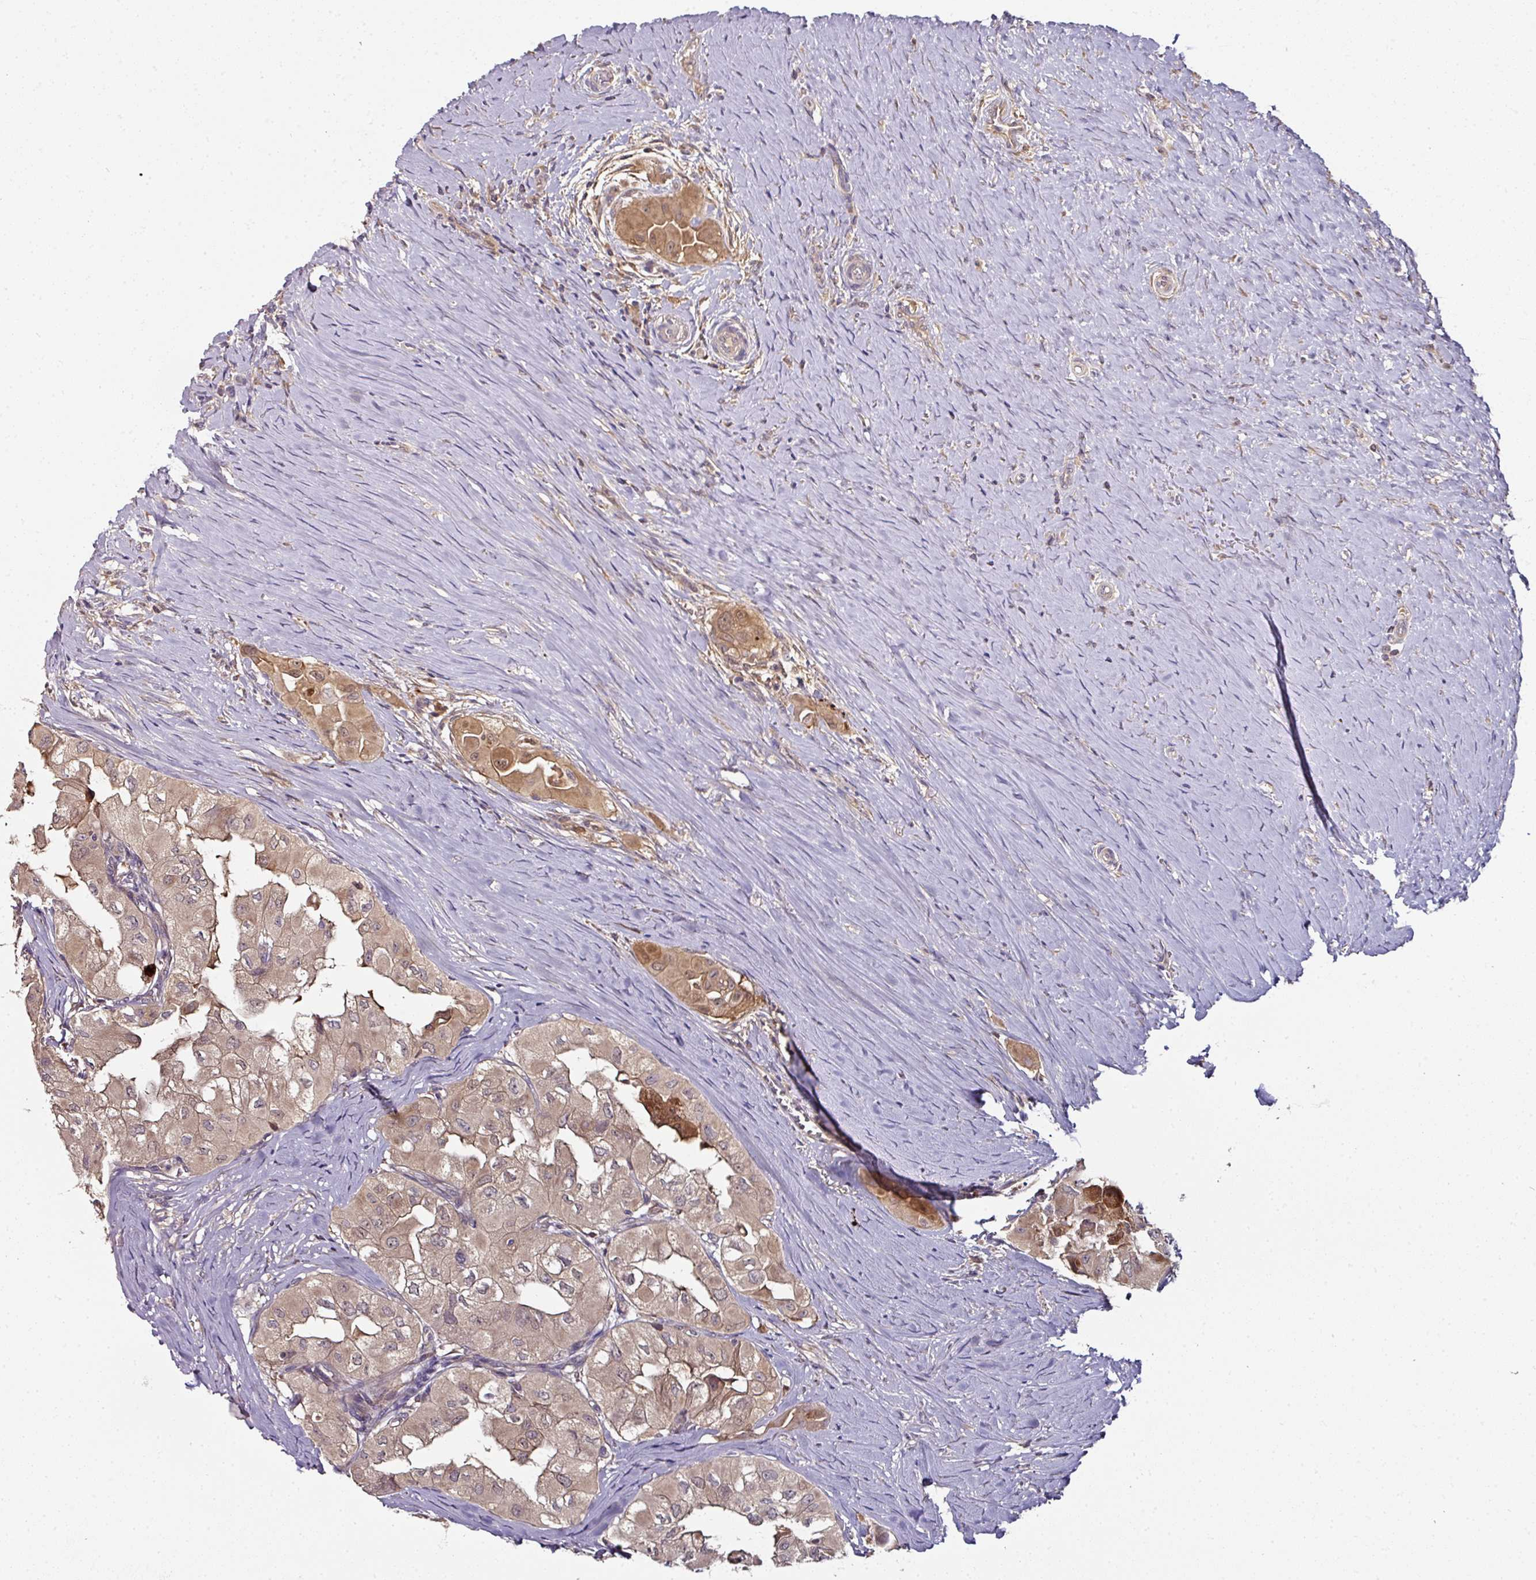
{"staining": {"intensity": "moderate", "quantity": ">75%", "location": "cytoplasmic/membranous"}, "tissue": "thyroid cancer", "cell_type": "Tumor cells", "image_type": "cancer", "snomed": [{"axis": "morphology", "description": "Papillary adenocarcinoma, NOS"}, {"axis": "topography", "description": "Thyroid gland"}], "caption": "This is an image of immunohistochemistry (IHC) staining of thyroid cancer (papillary adenocarcinoma), which shows moderate staining in the cytoplasmic/membranous of tumor cells.", "gene": "CTDSP2", "patient": {"sex": "female", "age": 59}}